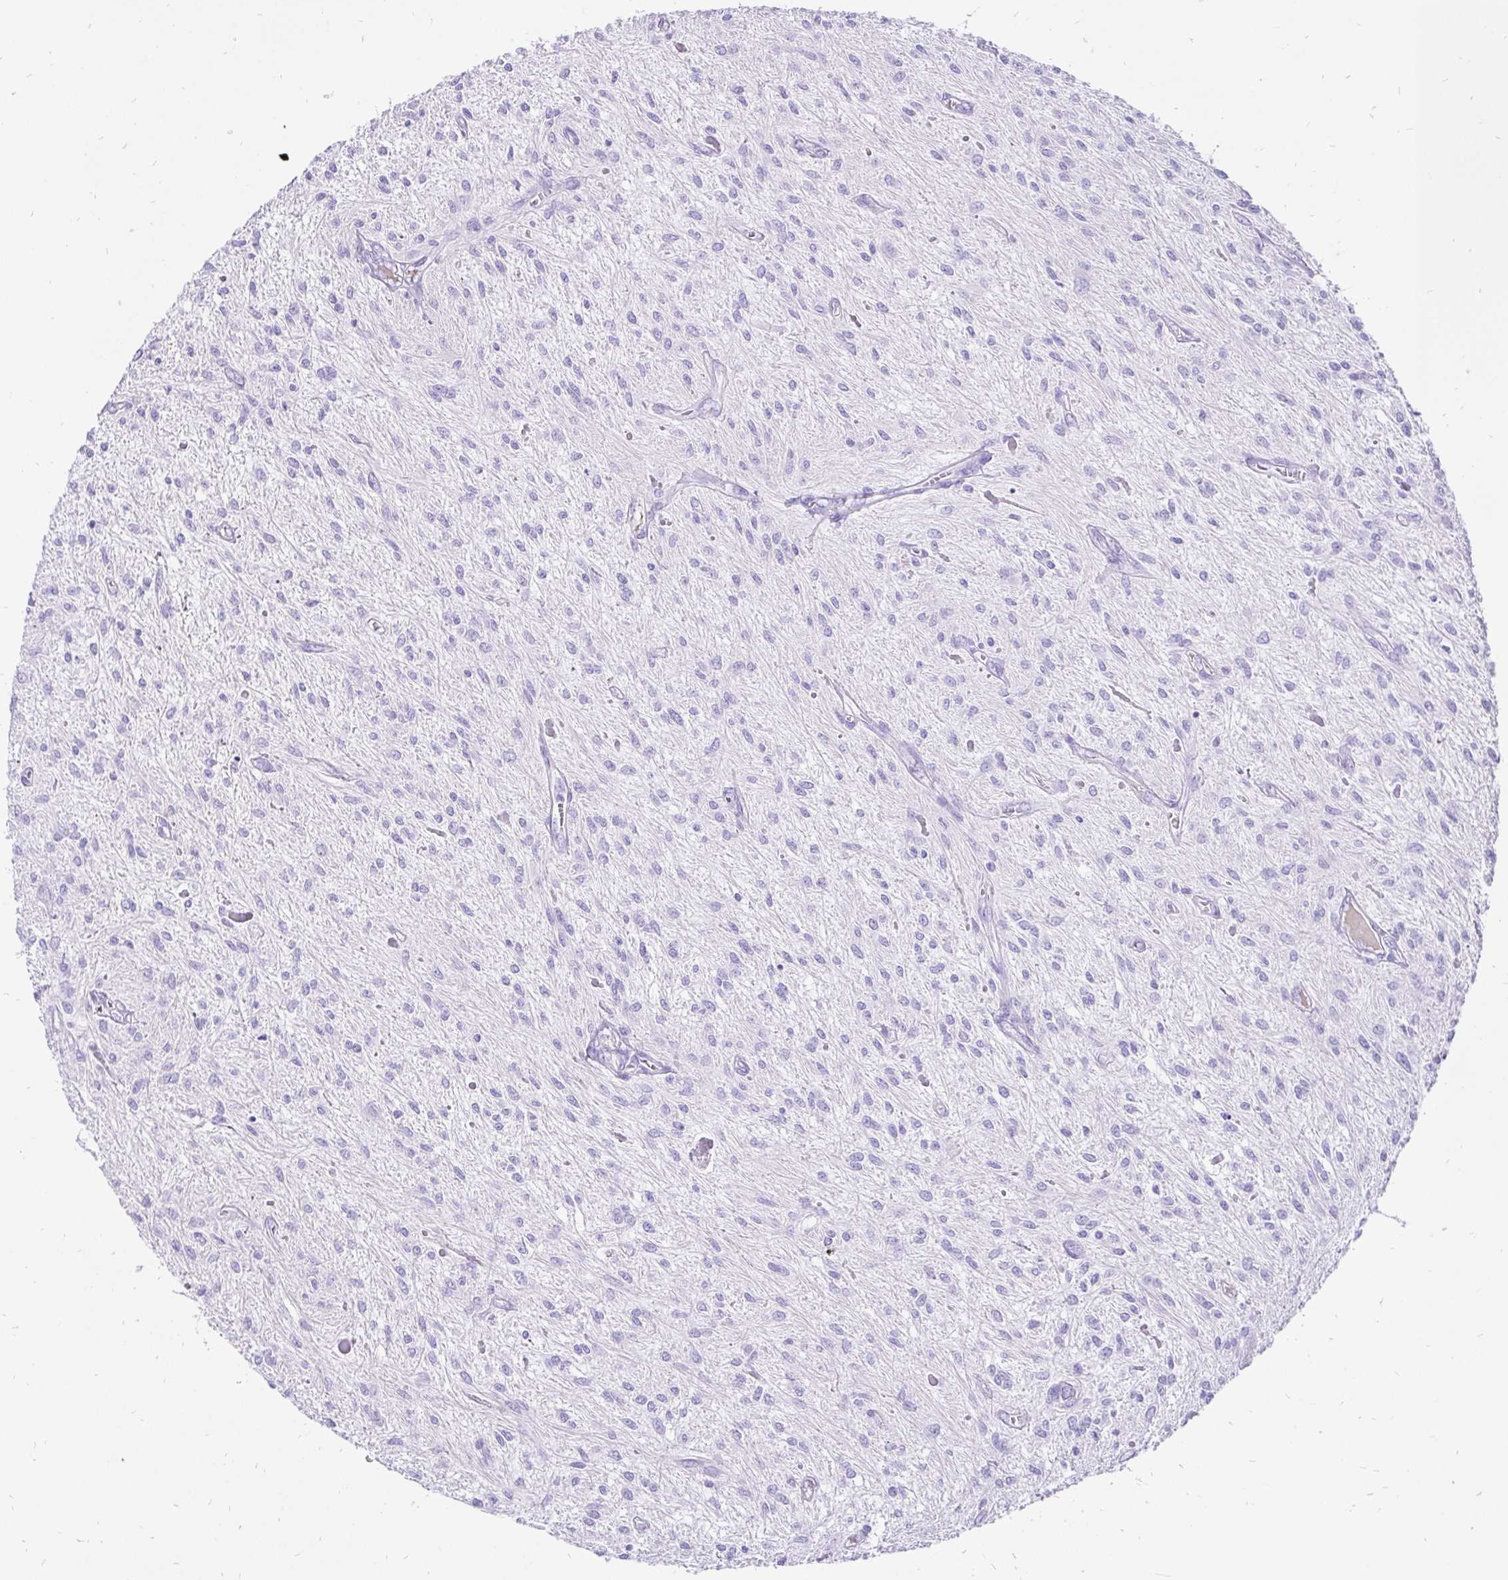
{"staining": {"intensity": "negative", "quantity": "none", "location": "none"}, "tissue": "glioma", "cell_type": "Tumor cells", "image_type": "cancer", "snomed": [{"axis": "morphology", "description": "Glioma, malignant, Low grade"}, {"axis": "topography", "description": "Cerebellum"}], "caption": "The IHC image has no significant positivity in tumor cells of glioma tissue. (DAB (3,3'-diaminobenzidine) immunohistochemistry, high magnification).", "gene": "KRT13", "patient": {"sex": "female", "age": 14}}